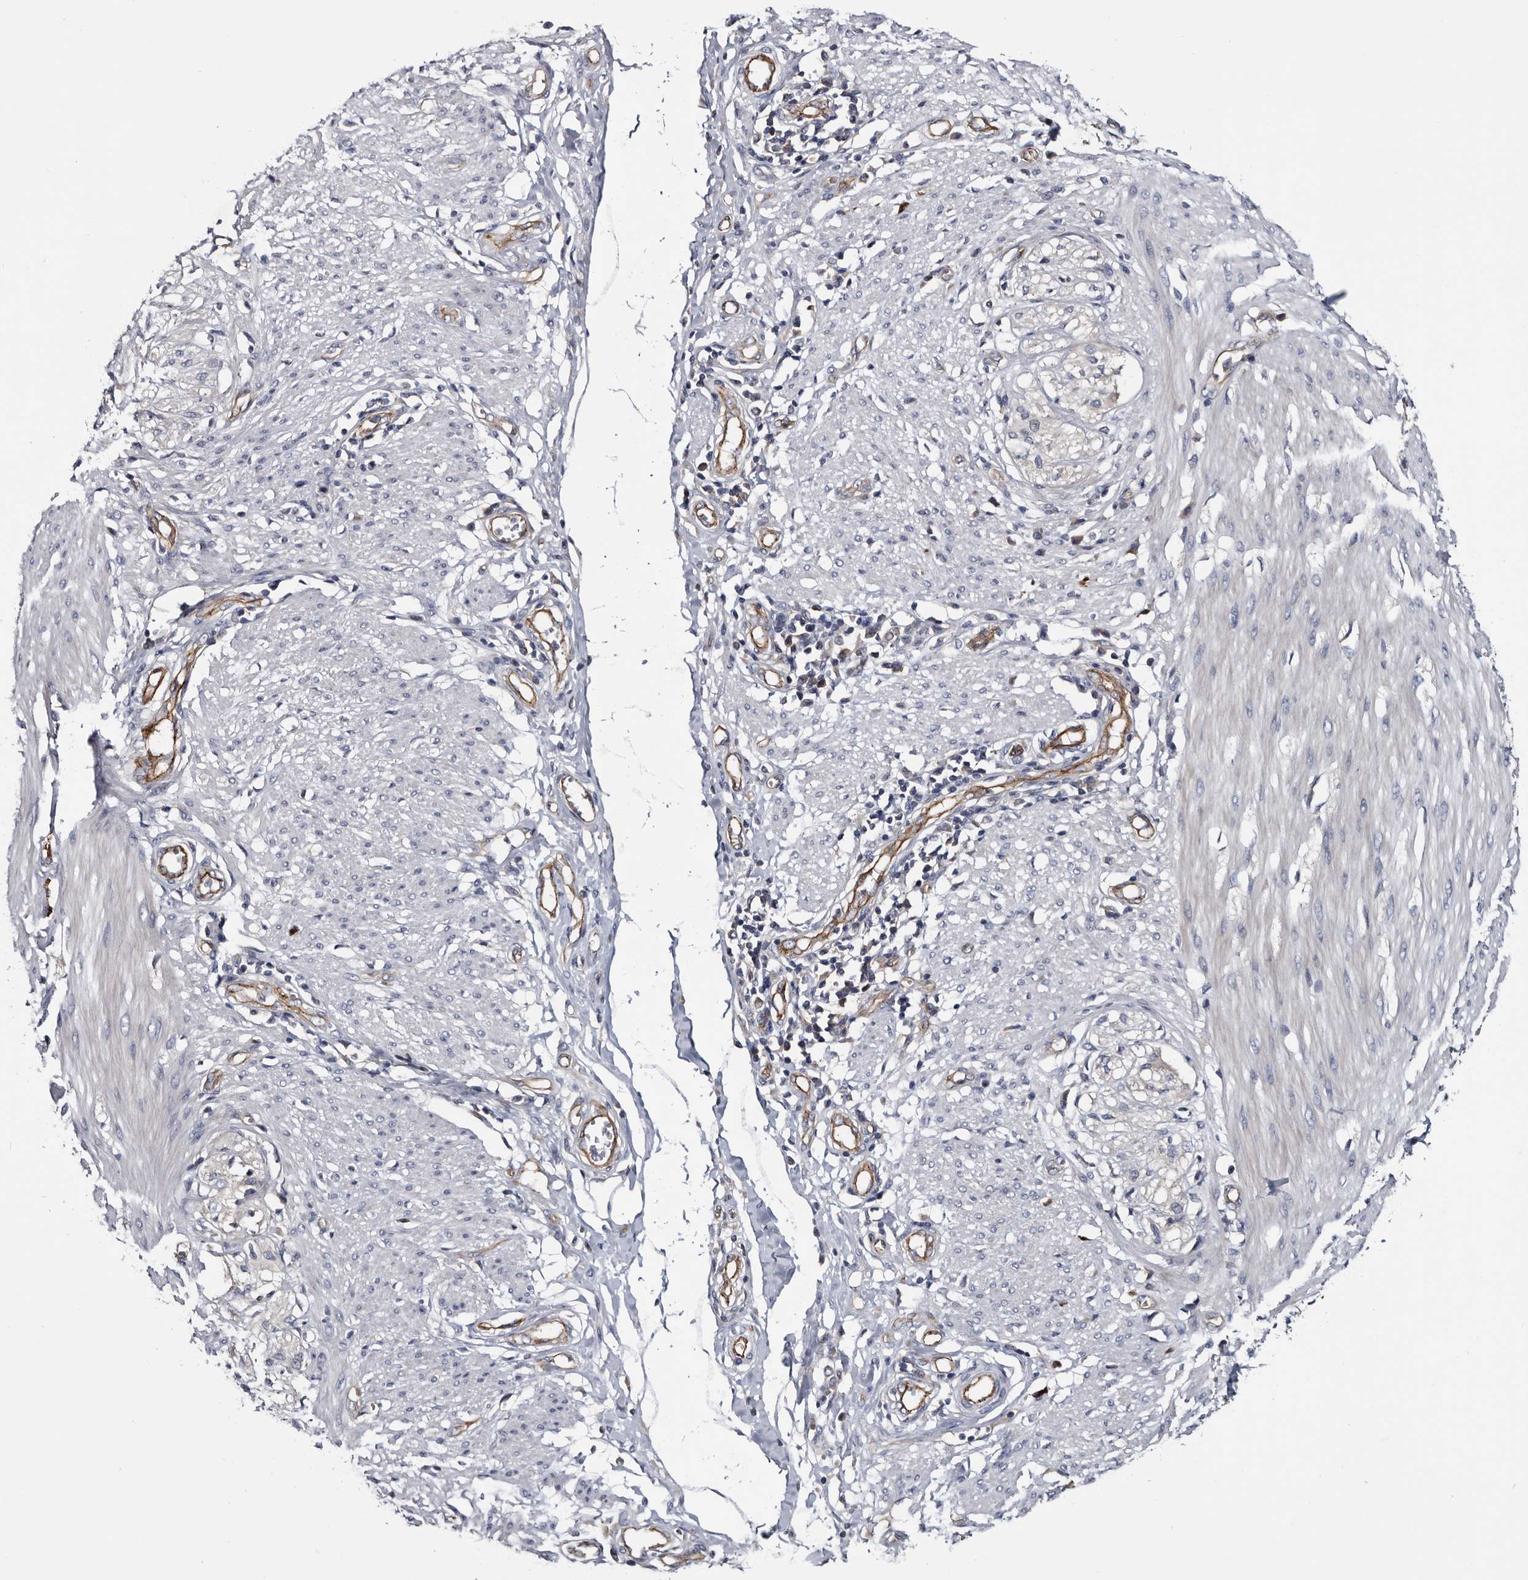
{"staining": {"intensity": "negative", "quantity": "none", "location": "none"}, "tissue": "smooth muscle", "cell_type": "Smooth muscle cells", "image_type": "normal", "snomed": [{"axis": "morphology", "description": "Normal tissue, NOS"}, {"axis": "morphology", "description": "Adenocarcinoma, NOS"}, {"axis": "topography", "description": "Colon"}, {"axis": "topography", "description": "Peripheral nerve tissue"}], "caption": "Photomicrograph shows no significant protein staining in smooth muscle cells of benign smooth muscle.", "gene": "TSPAN17", "patient": {"sex": "male", "age": 14}}